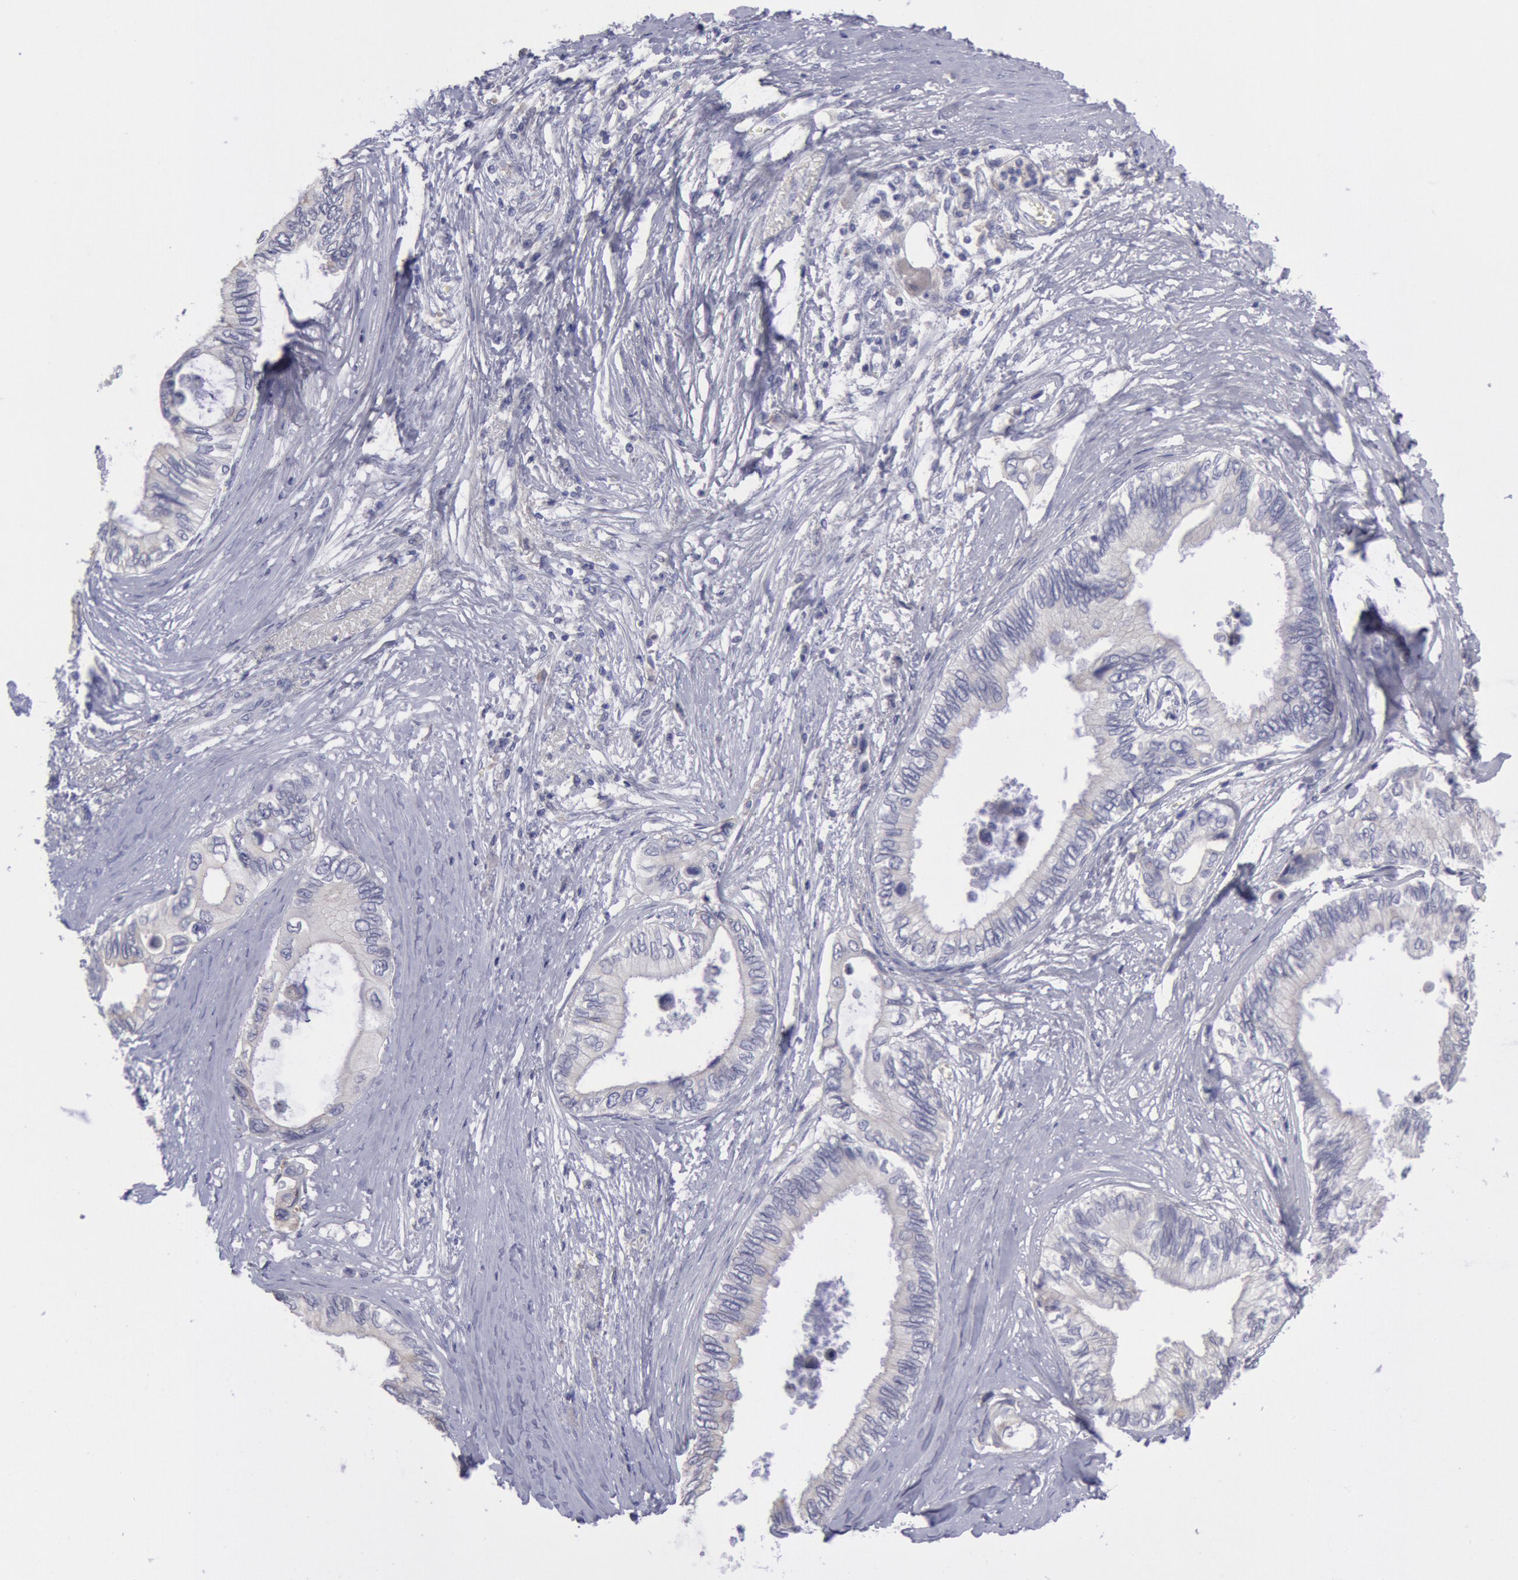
{"staining": {"intensity": "negative", "quantity": "none", "location": "none"}, "tissue": "pancreatic cancer", "cell_type": "Tumor cells", "image_type": "cancer", "snomed": [{"axis": "morphology", "description": "Adenocarcinoma, NOS"}, {"axis": "topography", "description": "Pancreas"}], "caption": "Immunohistochemistry of human pancreatic cancer (adenocarcinoma) exhibits no staining in tumor cells.", "gene": "MYH7", "patient": {"sex": "female", "age": 66}}